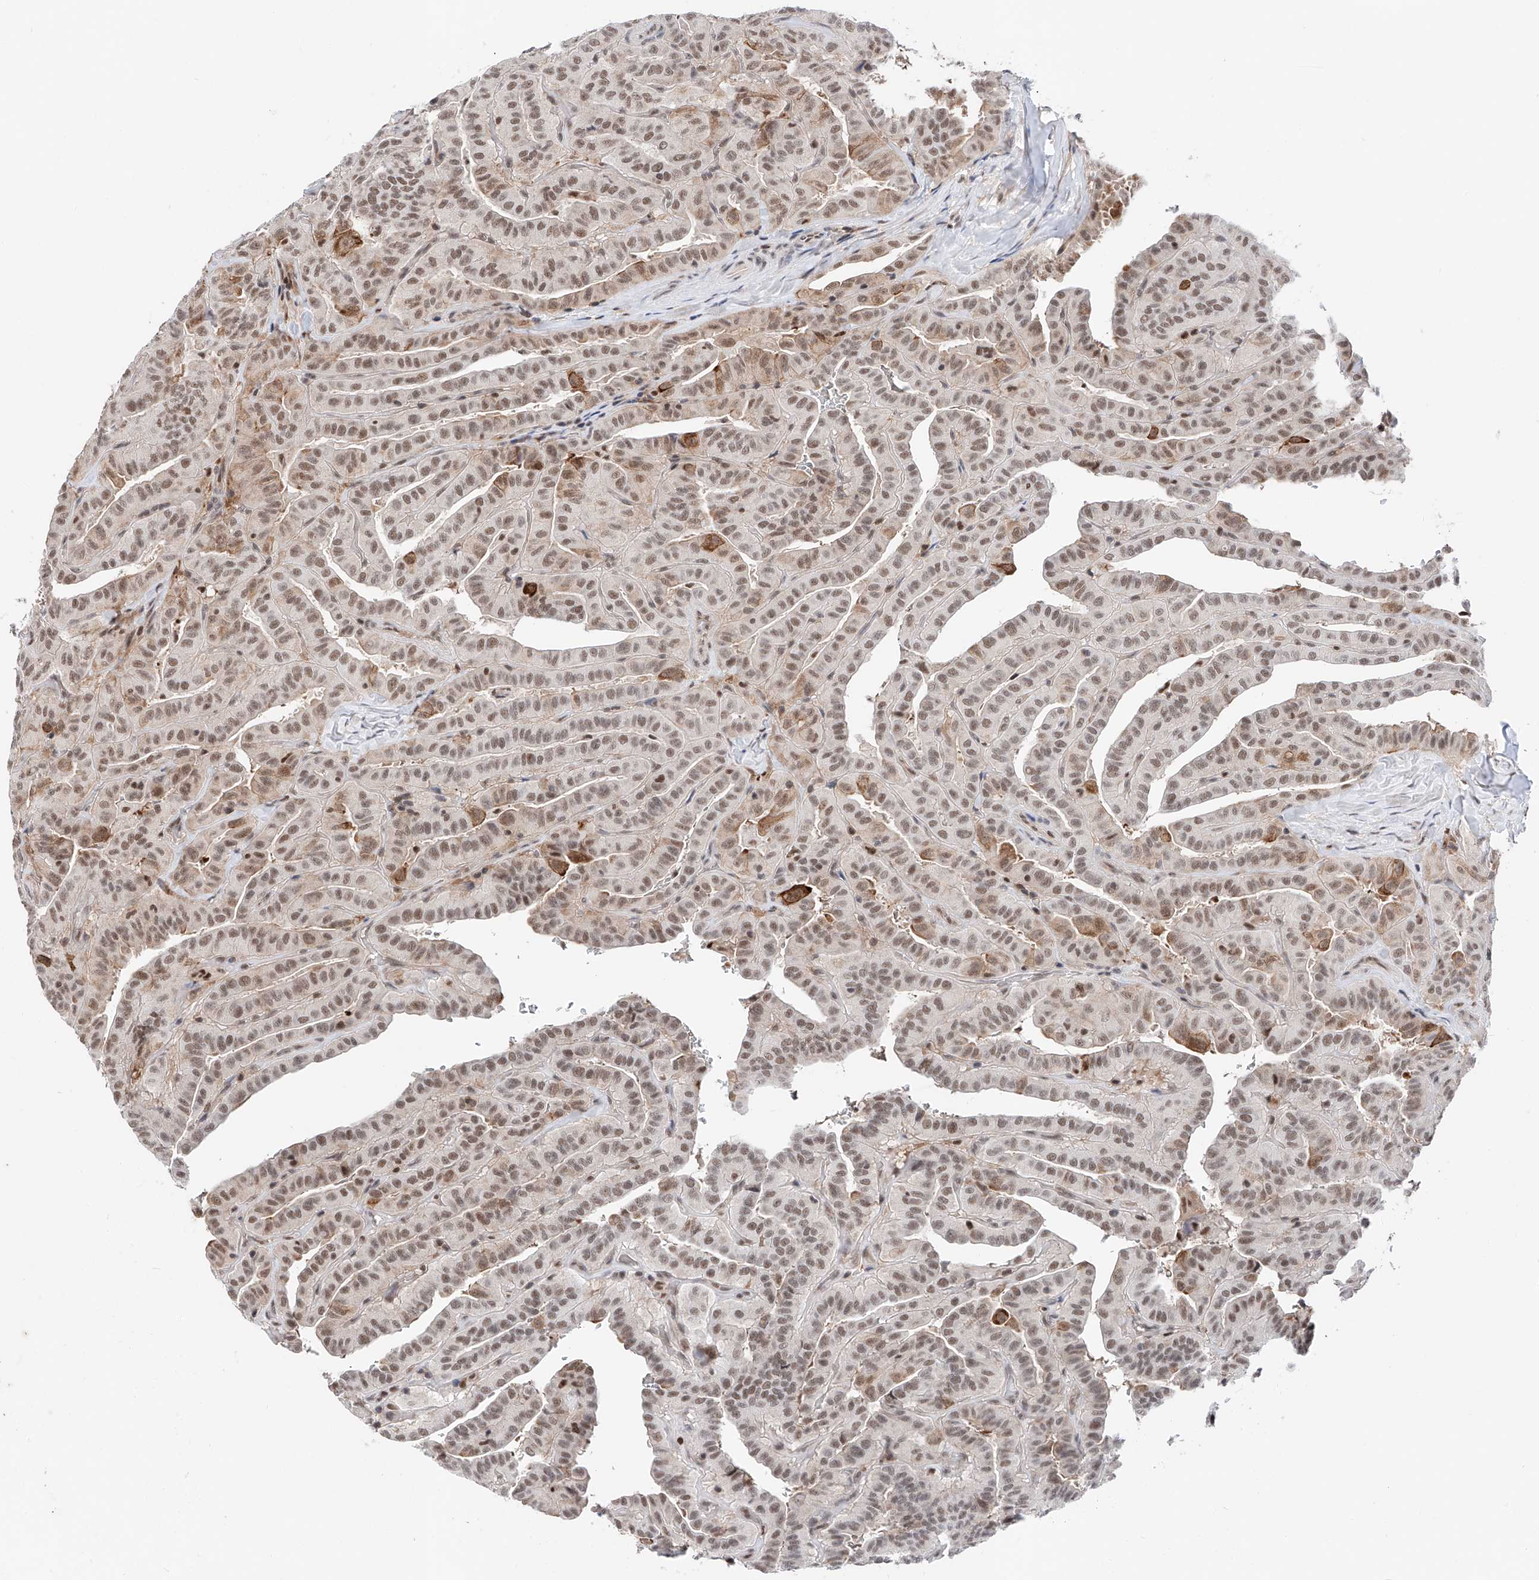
{"staining": {"intensity": "moderate", "quantity": ">75%", "location": "nuclear"}, "tissue": "thyroid cancer", "cell_type": "Tumor cells", "image_type": "cancer", "snomed": [{"axis": "morphology", "description": "Papillary adenocarcinoma, NOS"}, {"axis": "topography", "description": "Thyroid gland"}], "caption": "Thyroid papillary adenocarcinoma stained with IHC reveals moderate nuclear positivity in about >75% of tumor cells. Immunohistochemistry stains the protein in brown and the nuclei are stained blue.", "gene": "SNRNP200", "patient": {"sex": "male", "age": 77}}